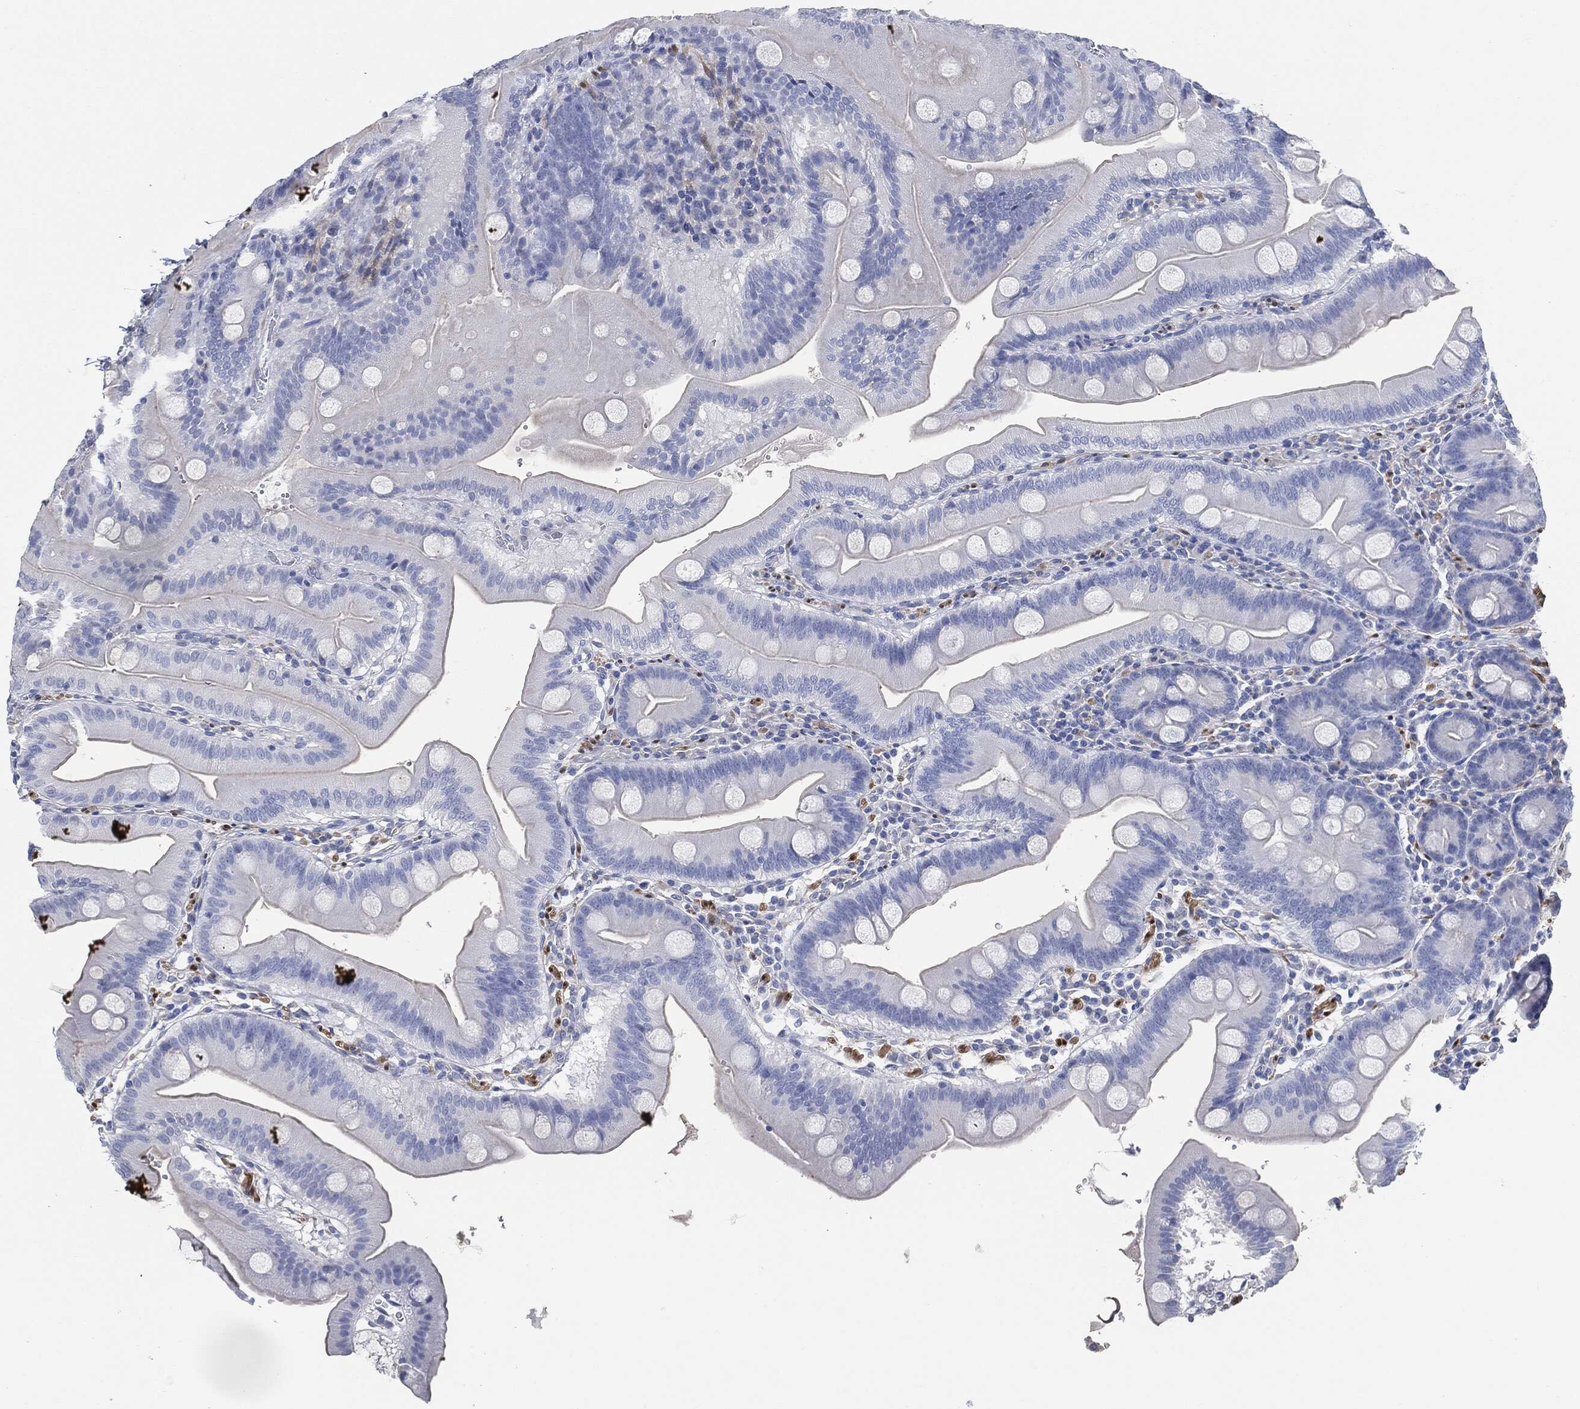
{"staining": {"intensity": "negative", "quantity": "none", "location": "none"}, "tissue": "duodenum", "cell_type": "Glandular cells", "image_type": "normal", "snomed": [{"axis": "morphology", "description": "Normal tissue, NOS"}, {"axis": "topography", "description": "Duodenum"}], "caption": "Immunohistochemistry (IHC) of normal duodenum shows no expression in glandular cells. The staining is performed using DAB brown chromogen with nuclei counter-stained in using hematoxylin.", "gene": "TAGLN", "patient": {"sex": "male", "age": 59}}